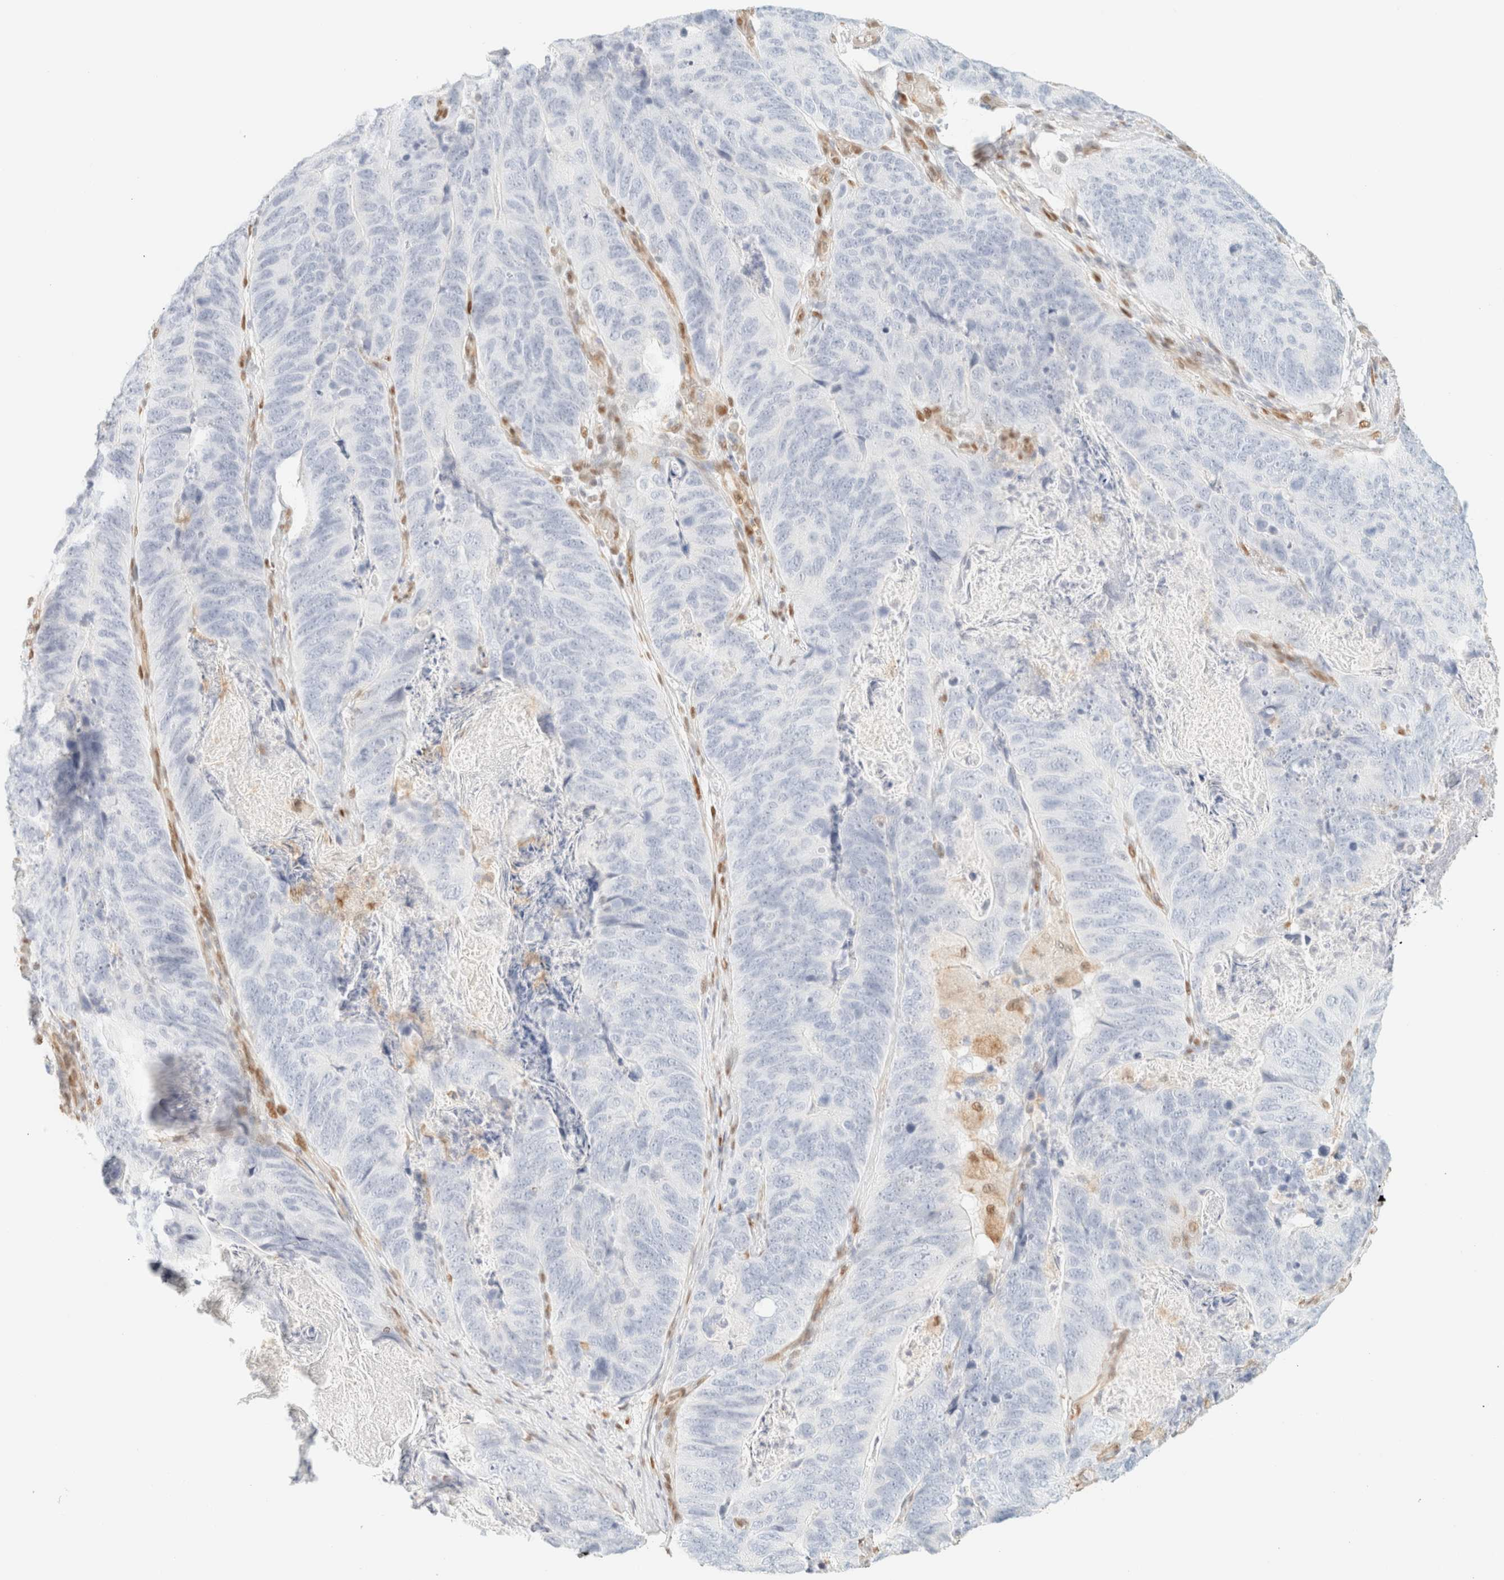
{"staining": {"intensity": "negative", "quantity": "none", "location": "none"}, "tissue": "stomach cancer", "cell_type": "Tumor cells", "image_type": "cancer", "snomed": [{"axis": "morphology", "description": "Normal tissue, NOS"}, {"axis": "morphology", "description": "Adenocarcinoma, NOS"}, {"axis": "topography", "description": "Stomach"}], "caption": "DAB immunohistochemical staining of human stomach cancer displays no significant positivity in tumor cells. (DAB IHC with hematoxylin counter stain).", "gene": "ZSCAN18", "patient": {"sex": "female", "age": 89}}